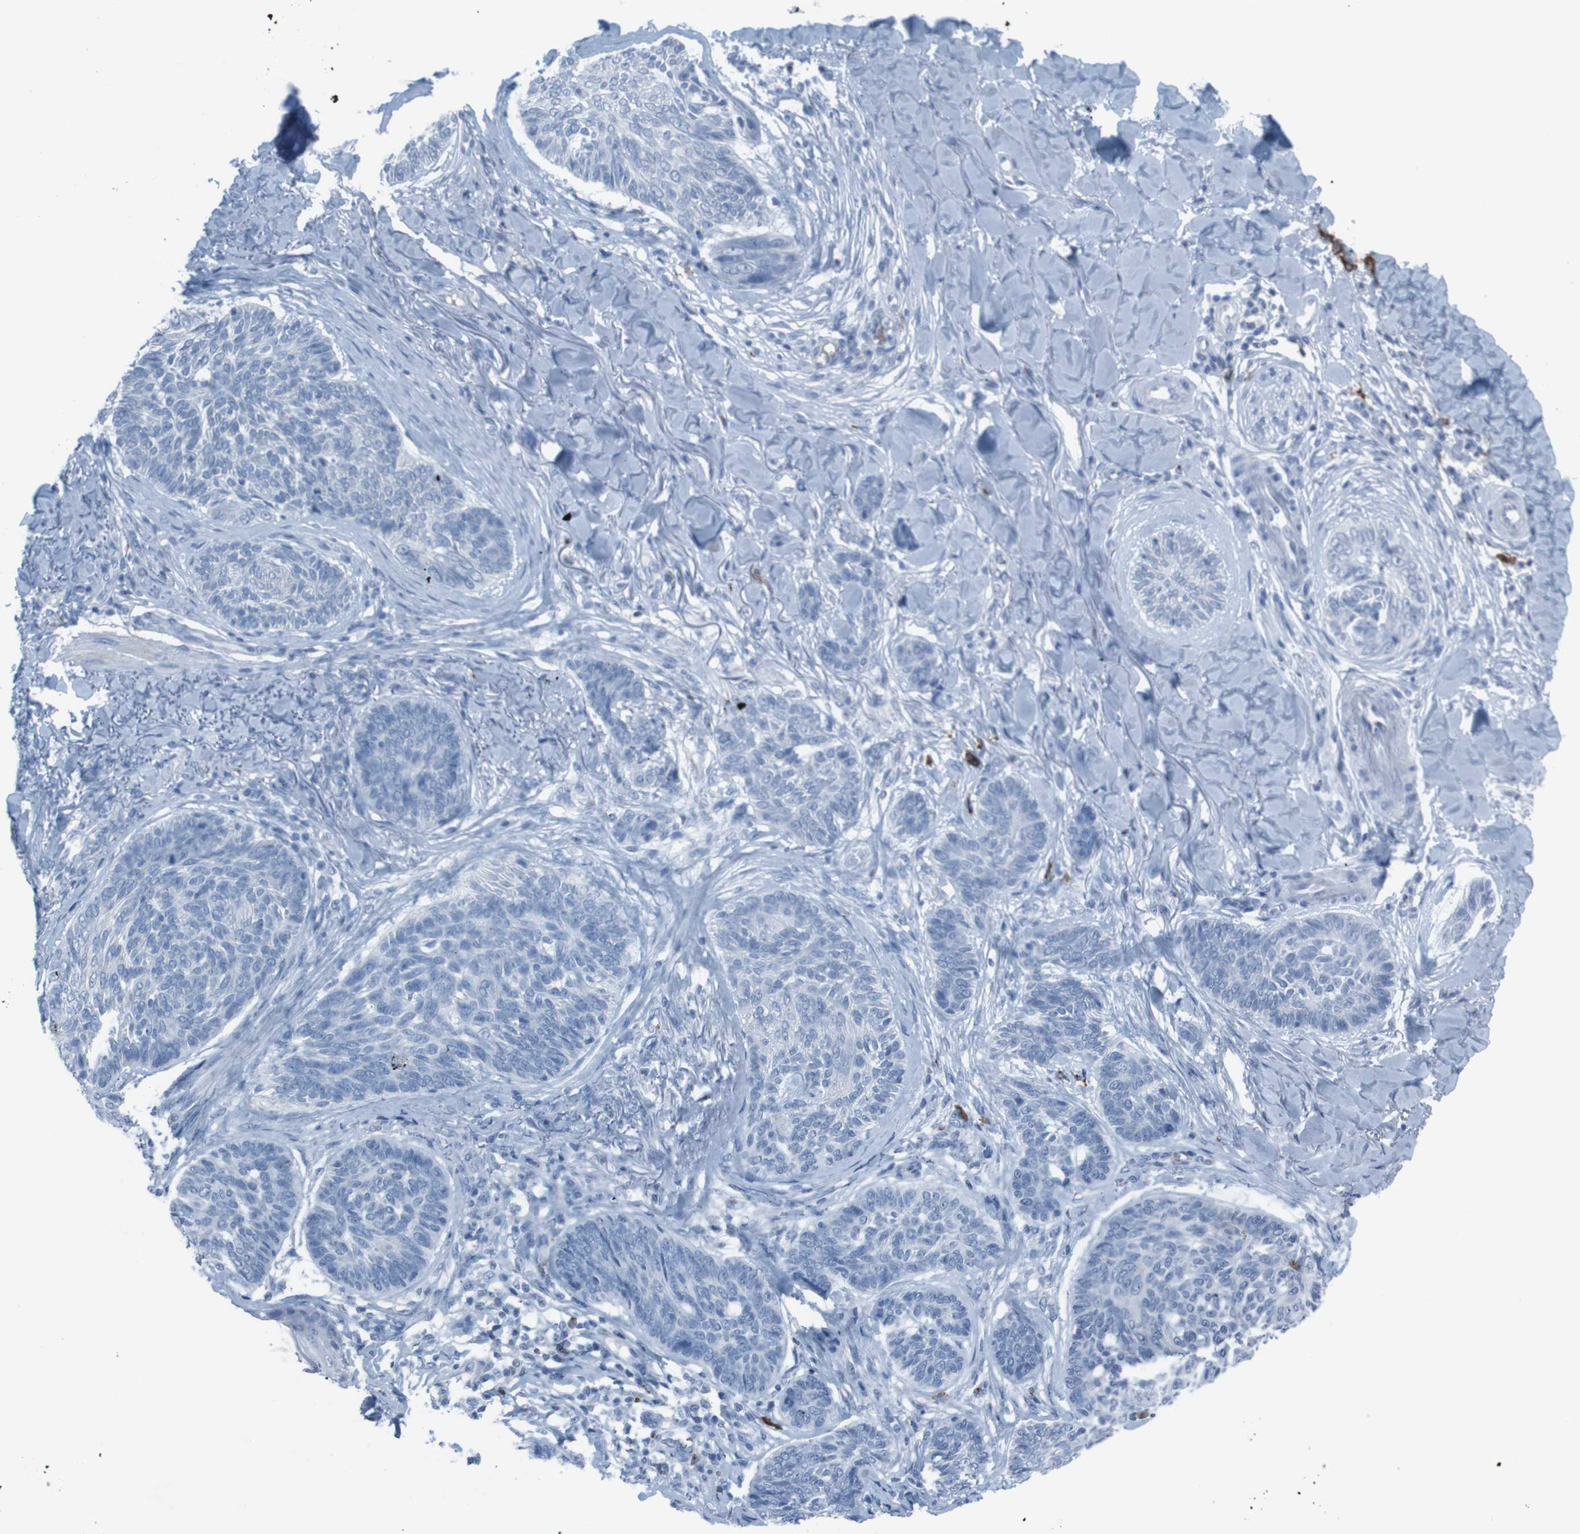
{"staining": {"intensity": "negative", "quantity": "none", "location": "none"}, "tissue": "skin cancer", "cell_type": "Tumor cells", "image_type": "cancer", "snomed": [{"axis": "morphology", "description": "Basal cell carcinoma"}, {"axis": "topography", "description": "Skin"}], "caption": "Human basal cell carcinoma (skin) stained for a protein using IHC demonstrates no expression in tumor cells.", "gene": "ST6GAL1", "patient": {"sex": "male", "age": 43}}